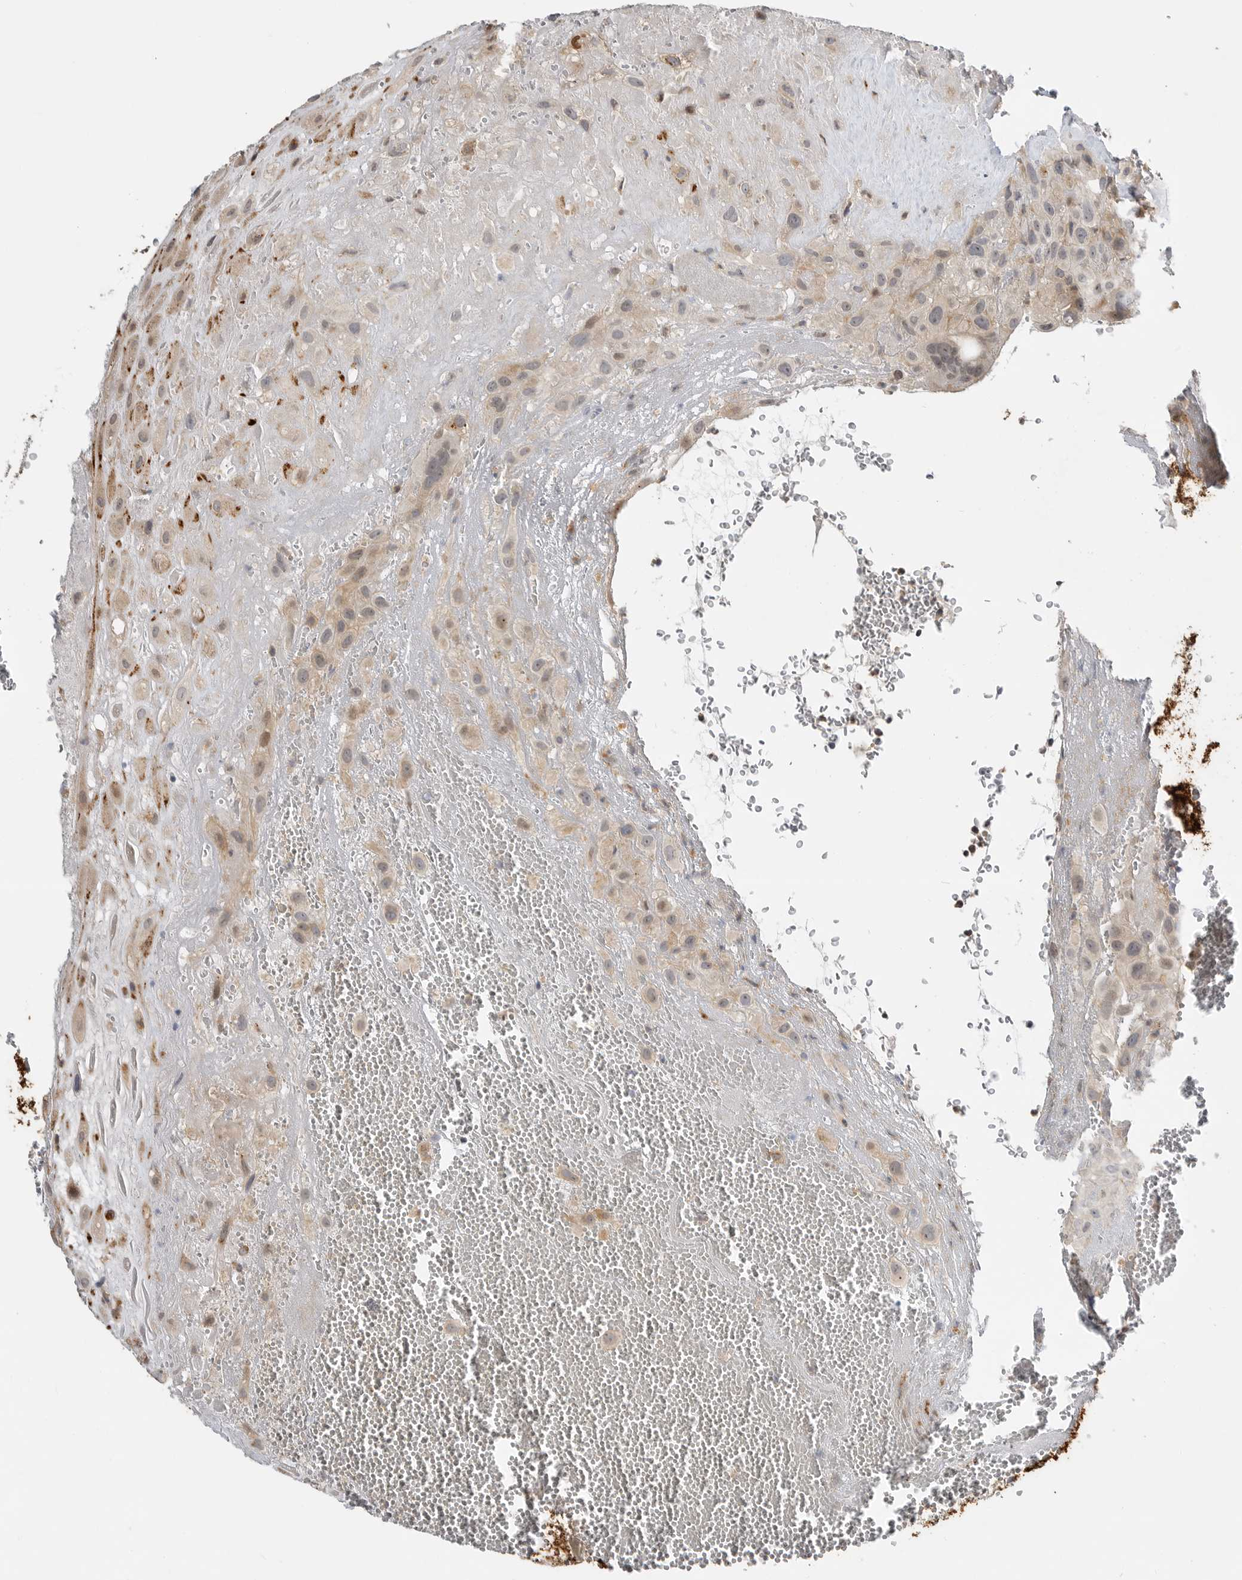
{"staining": {"intensity": "weak", "quantity": "25%-75%", "location": "cytoplasmic/membranous,nuclear"}, "tissue": "placenta", "cell_type": "Decidual cells", "image_type": "normal", "snomed": [{"axis": "morphology", "description": "Normal tissue, NOS"}, {"axis": "topography", "description": "Placenta"}], "caption": "A low amount of weak cytoplasmic/membranous,nuclear positivity is identified in about 25%-75% of decidual cells in unremarkable placenta.", "gene": "CSNK1G3", "patient": {"sex": "female", "age": 35}}